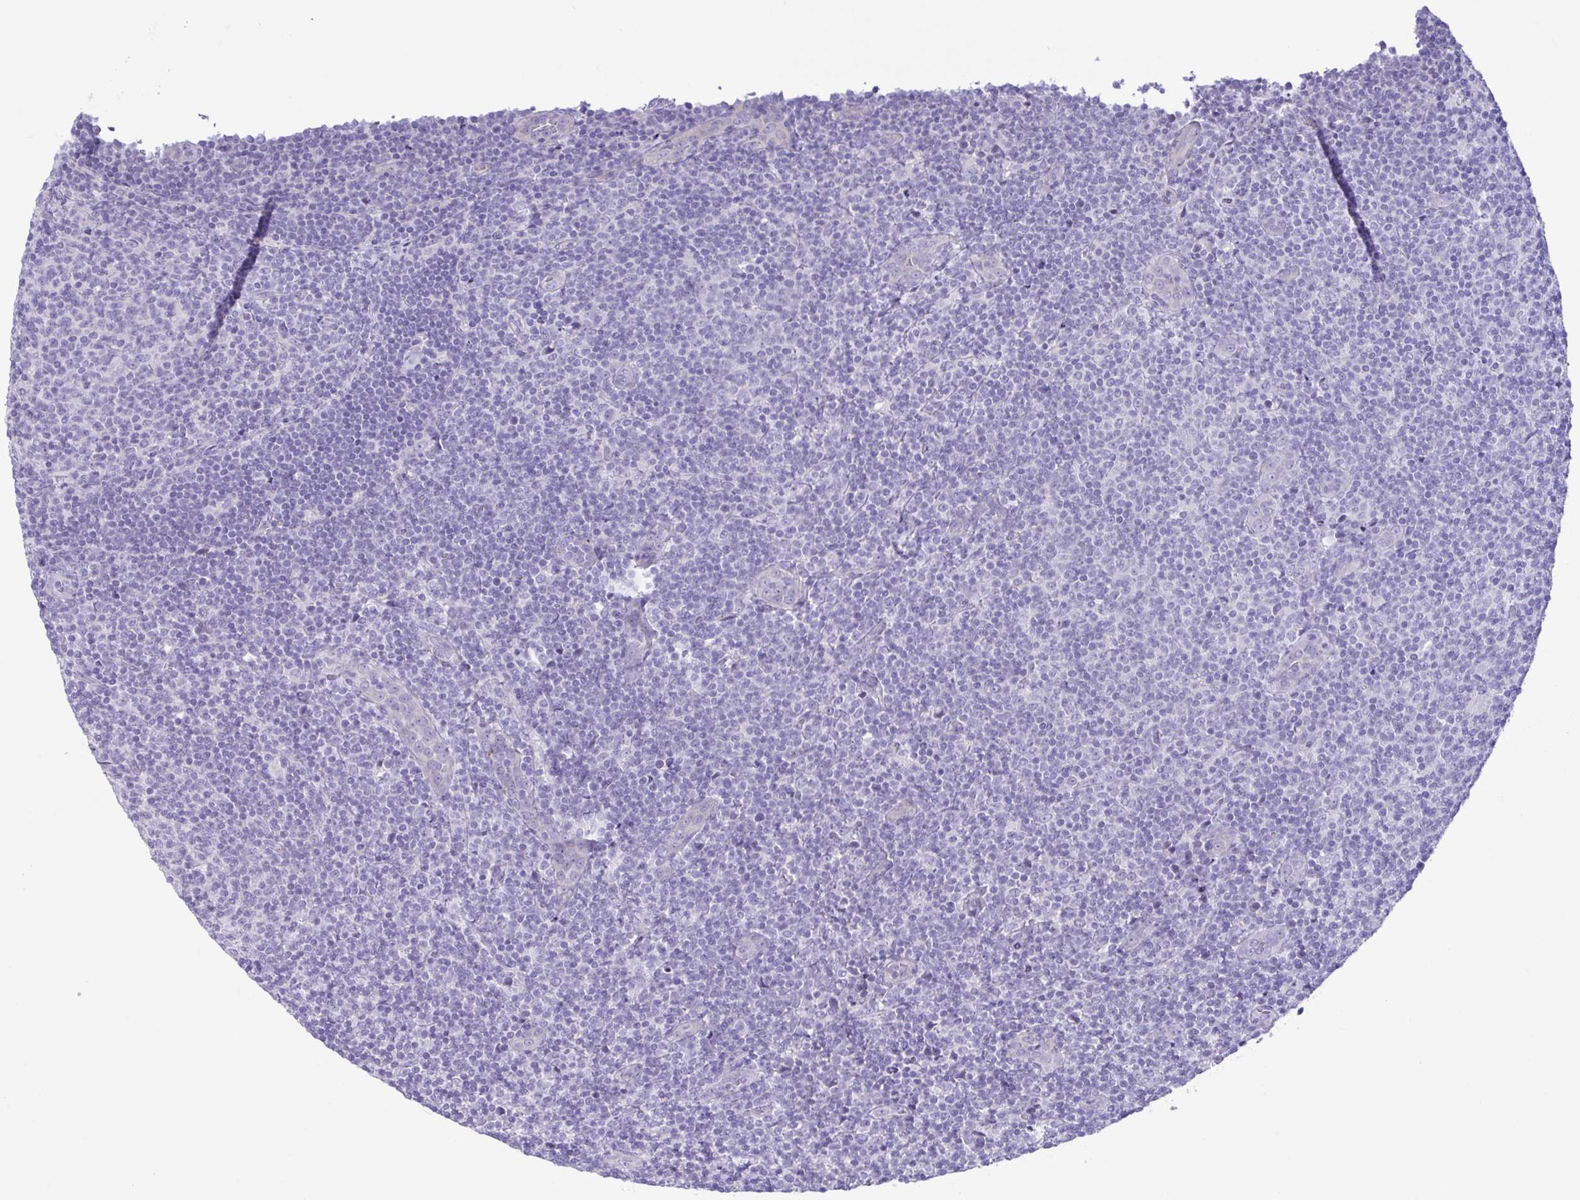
{"staining": {"intensity": "negative", "quantity": "none", "location": "none"}, "tissue": "lymphoma", "cell_type": "Tumor cells", "image_type": "cancer", "snomed": [{"axis": "morphology", "description": "Malignant lymphoma, non-Hodgkin's type, Low grade"}, {"axis": "topography", "description": "Lymph node"}], "caption": "Immunohistochemical staining of human lymphoma exhibits no significant staining in tumor cells.", "gene": "MED11", "patient": {"sex": "male", "age": 66}}